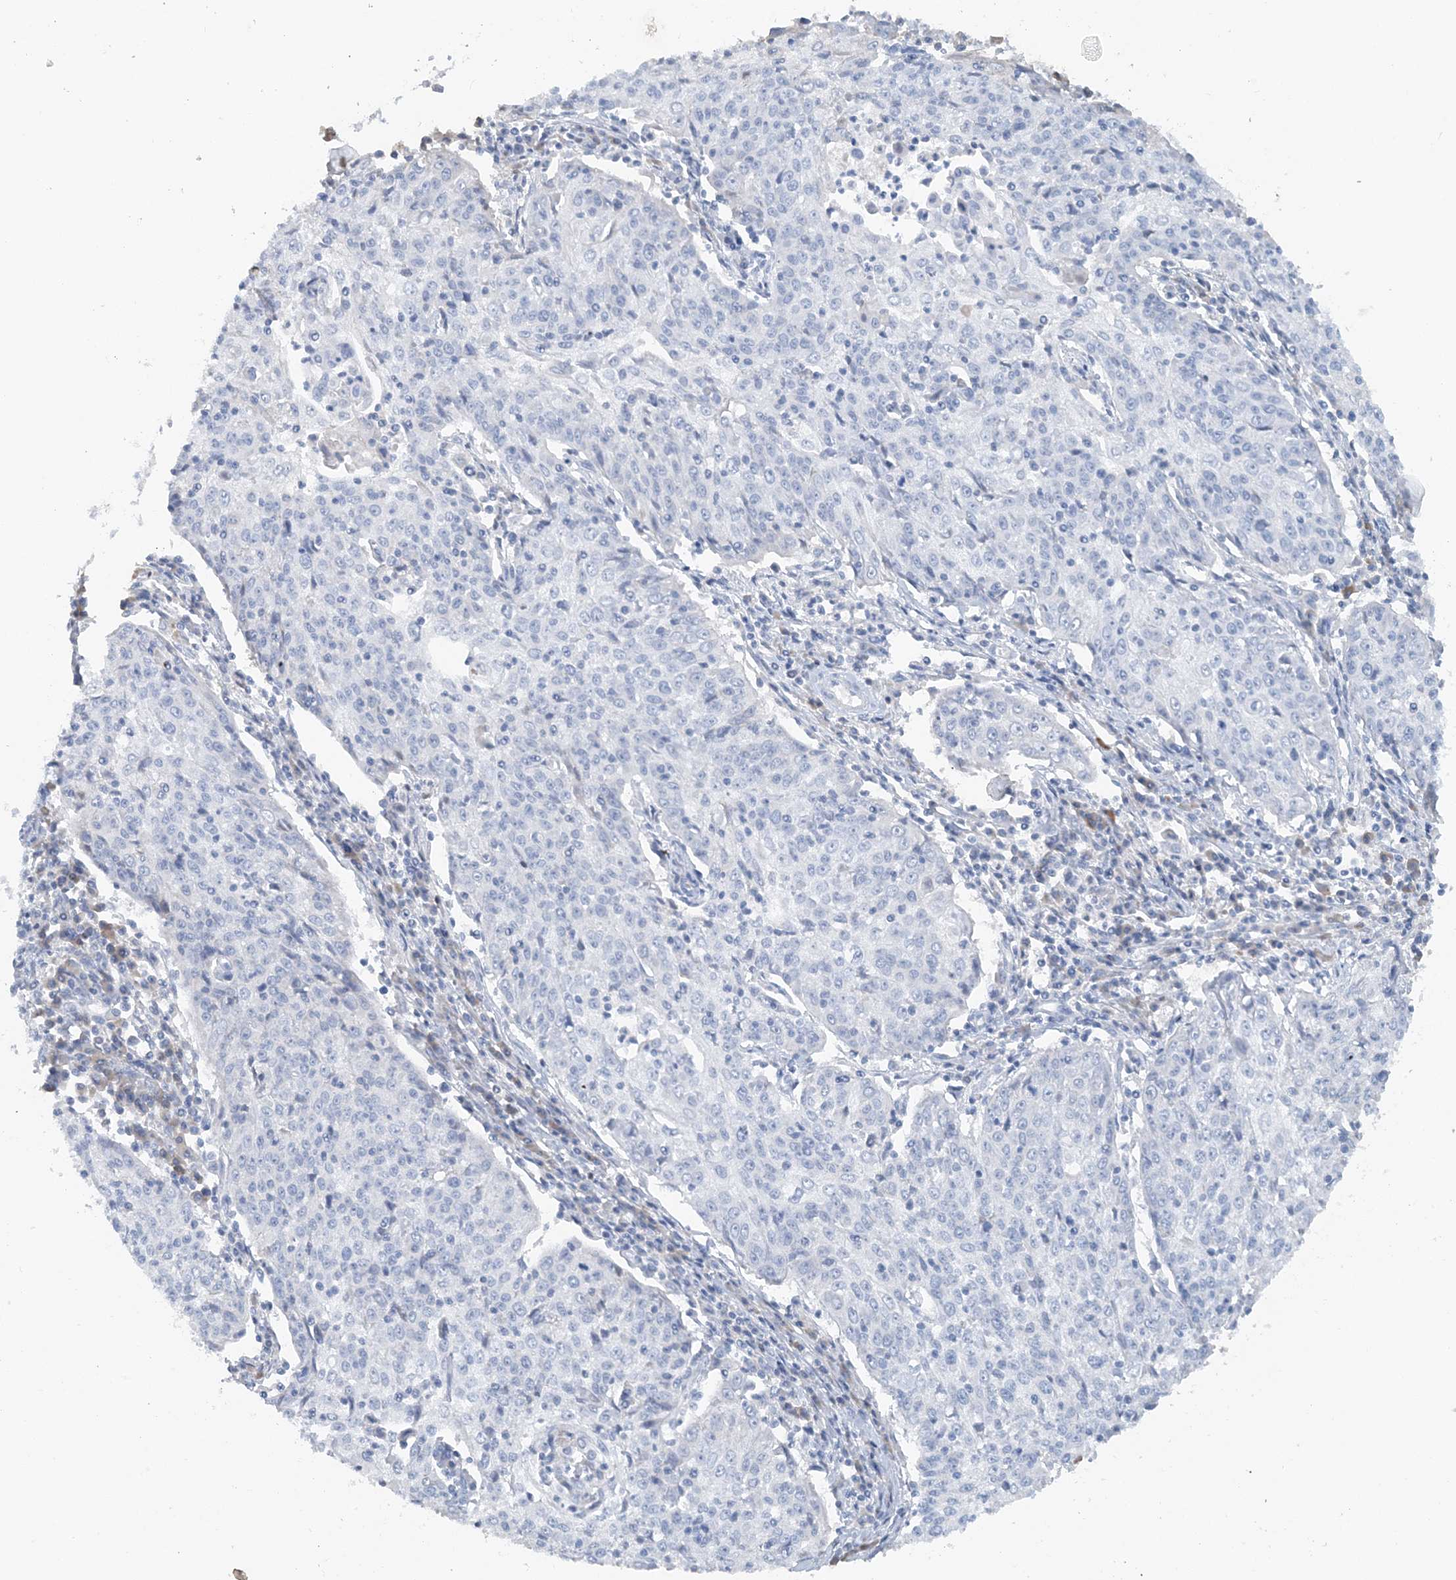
{"staining": {"intensity": "negative", "quantity": "none", "location": "none"}, "tissue": "cervical cancer", "cell_type": "Tumor cells", "image_type": "cancer", "snomed": [{"axis": "morphology", "description": "Squamous cell carcinoma, NOS"}, {"axis": "topography", "description": "Cervix"}], "caption": "A photomicrograph of human cervical cancer (squamous cell carcinoma) is negative for staining in tumor cells.", "gene": "CTRL", "patient": {"sex": "female", "age": 48}}